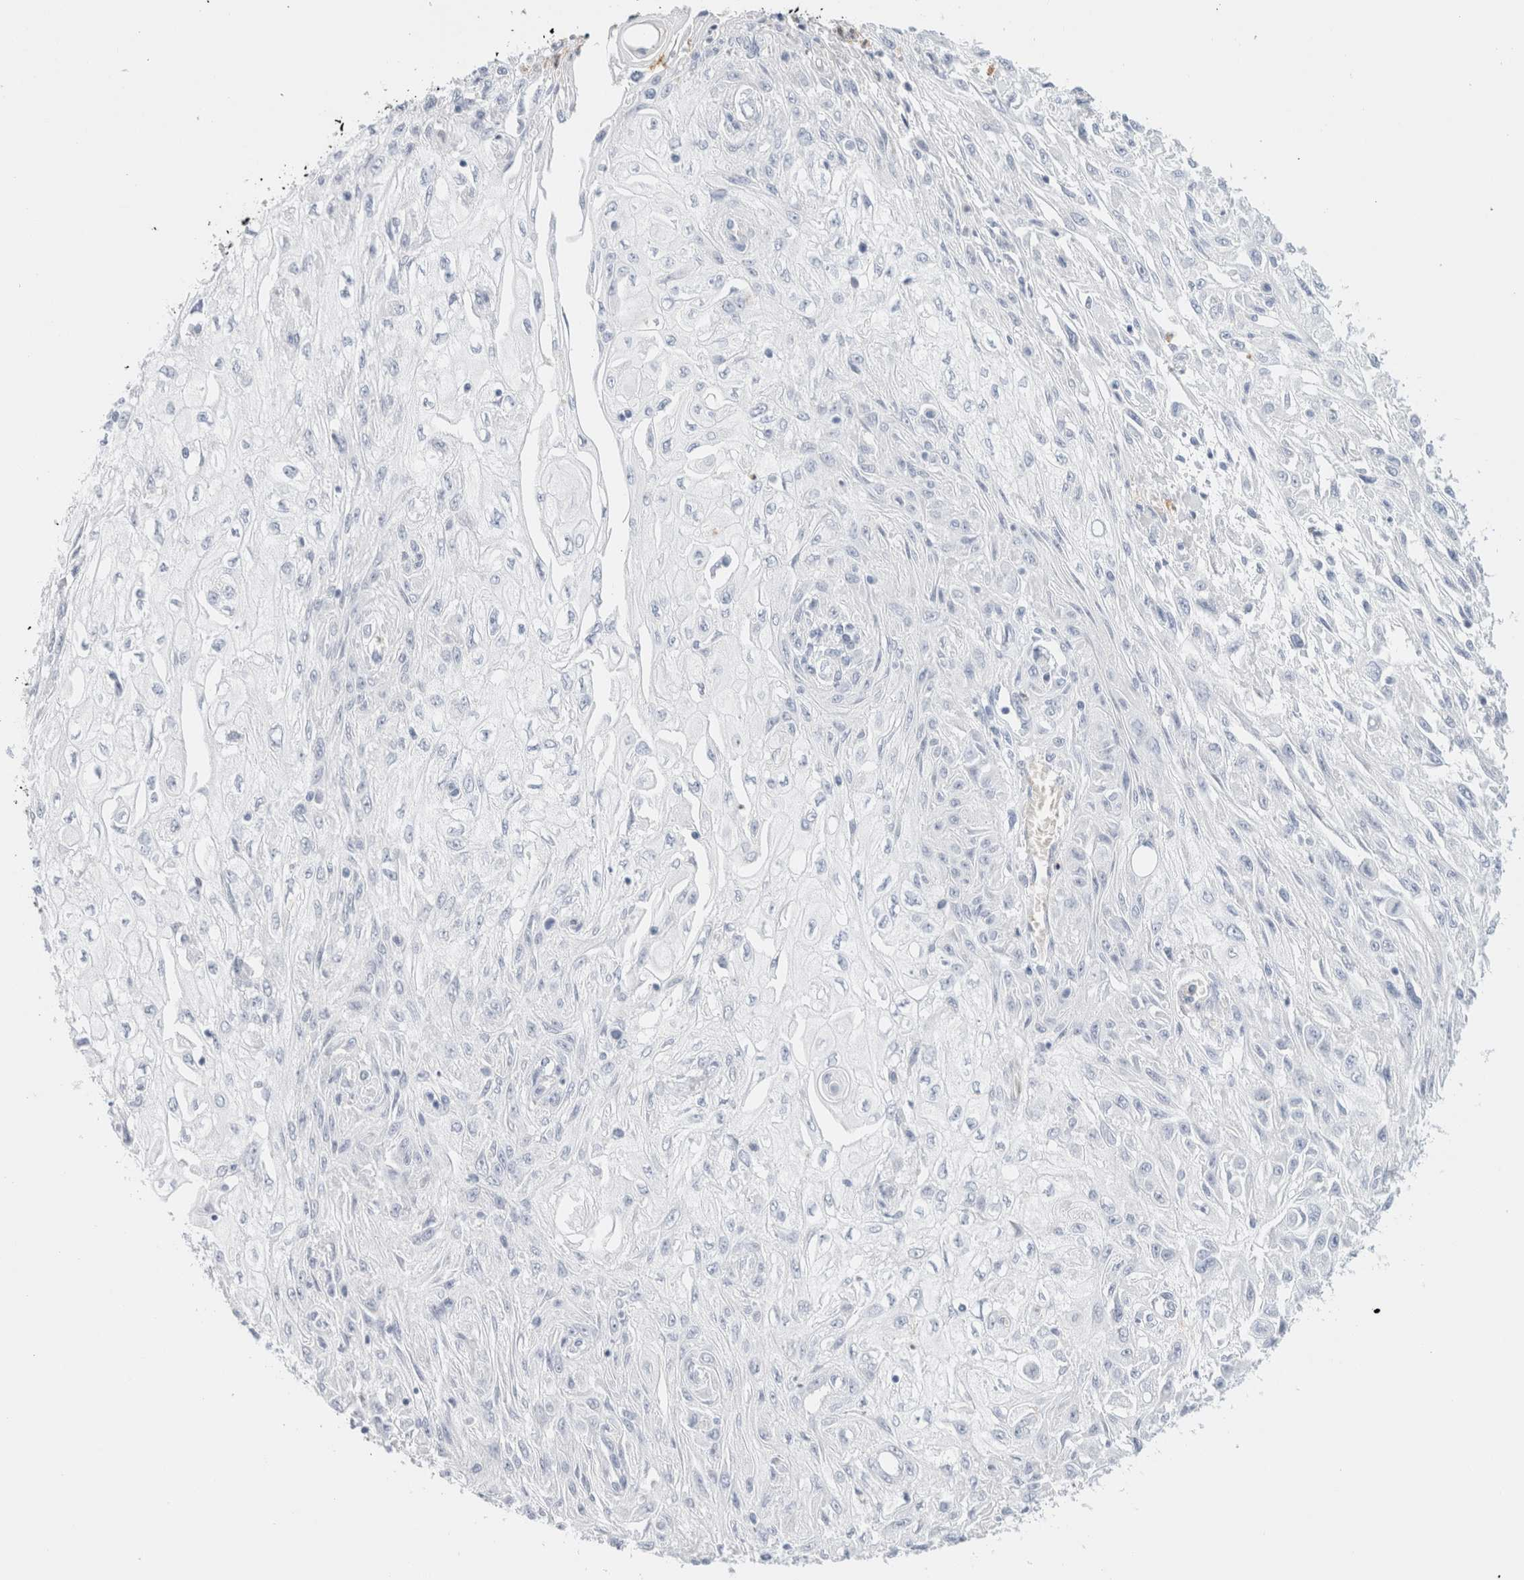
{"staining": {"intensity": "negative", "quantity": "none", "location": "none"}, "tissue": "skin cancer", "cell_type": "Tumor cells", "image_type": "cancer", "snomed": [{"axis": "morphology", "description": "Squamous cell carcinoma, NOS"}, {"axis": "morphology", "description": "Squamous cell carcinoma, metastatic, NOS"}, {"axis": "topography", "description": "Skin"}, {"axis": "topography", "description": "Lymph node"}], "caption": "Image shows no significant protein staining in tumor cells of squamous cell carcinoma (skin). The staining is performed using DAB brown chromogen with nuclei counter-stained in using hematoxylin.", "gene": "ARG1", "patient": {"sex": "male", "age": 75}}